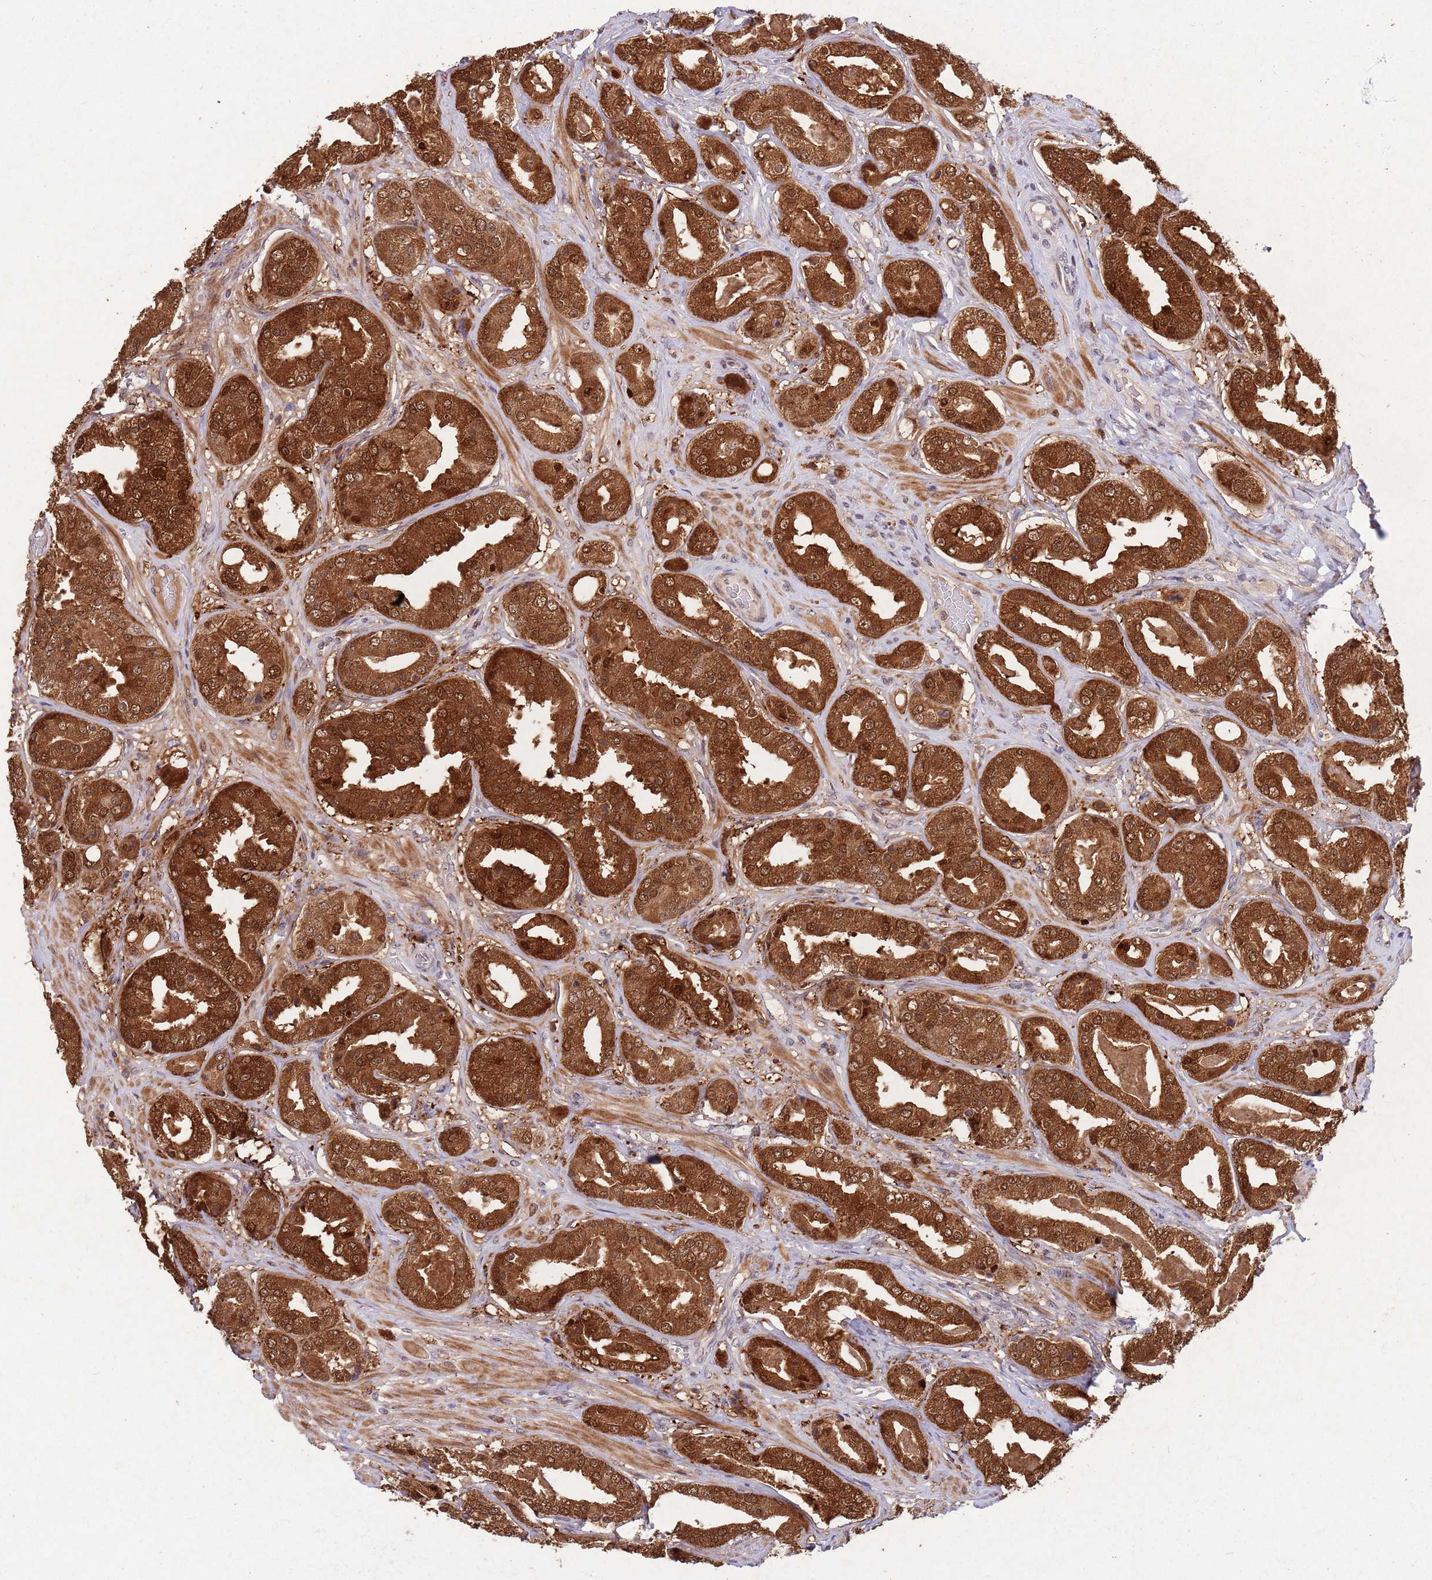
{"staining": {"intensity": "strong", "quantity": ">75%", "location": "cytoplasmic/membranous,nuclear"}, "tissue": "prostate cancer", "cell_type": "Tumor cells", "image_type": "cancer", "snomed": [{"axis": "morphology", "description": "Adenocarcinoma, High grade"}, {"axis": "topography", "description": "Prostate"}], "caption": "This is an image of immunohistochemistry staining of prostate cancer, which shows strong positivity in the cytoplasmic/membranous and nuclear of tumor cells.", "gene": "ZNF639", "patient": {"sex": "male", "age": 63}}